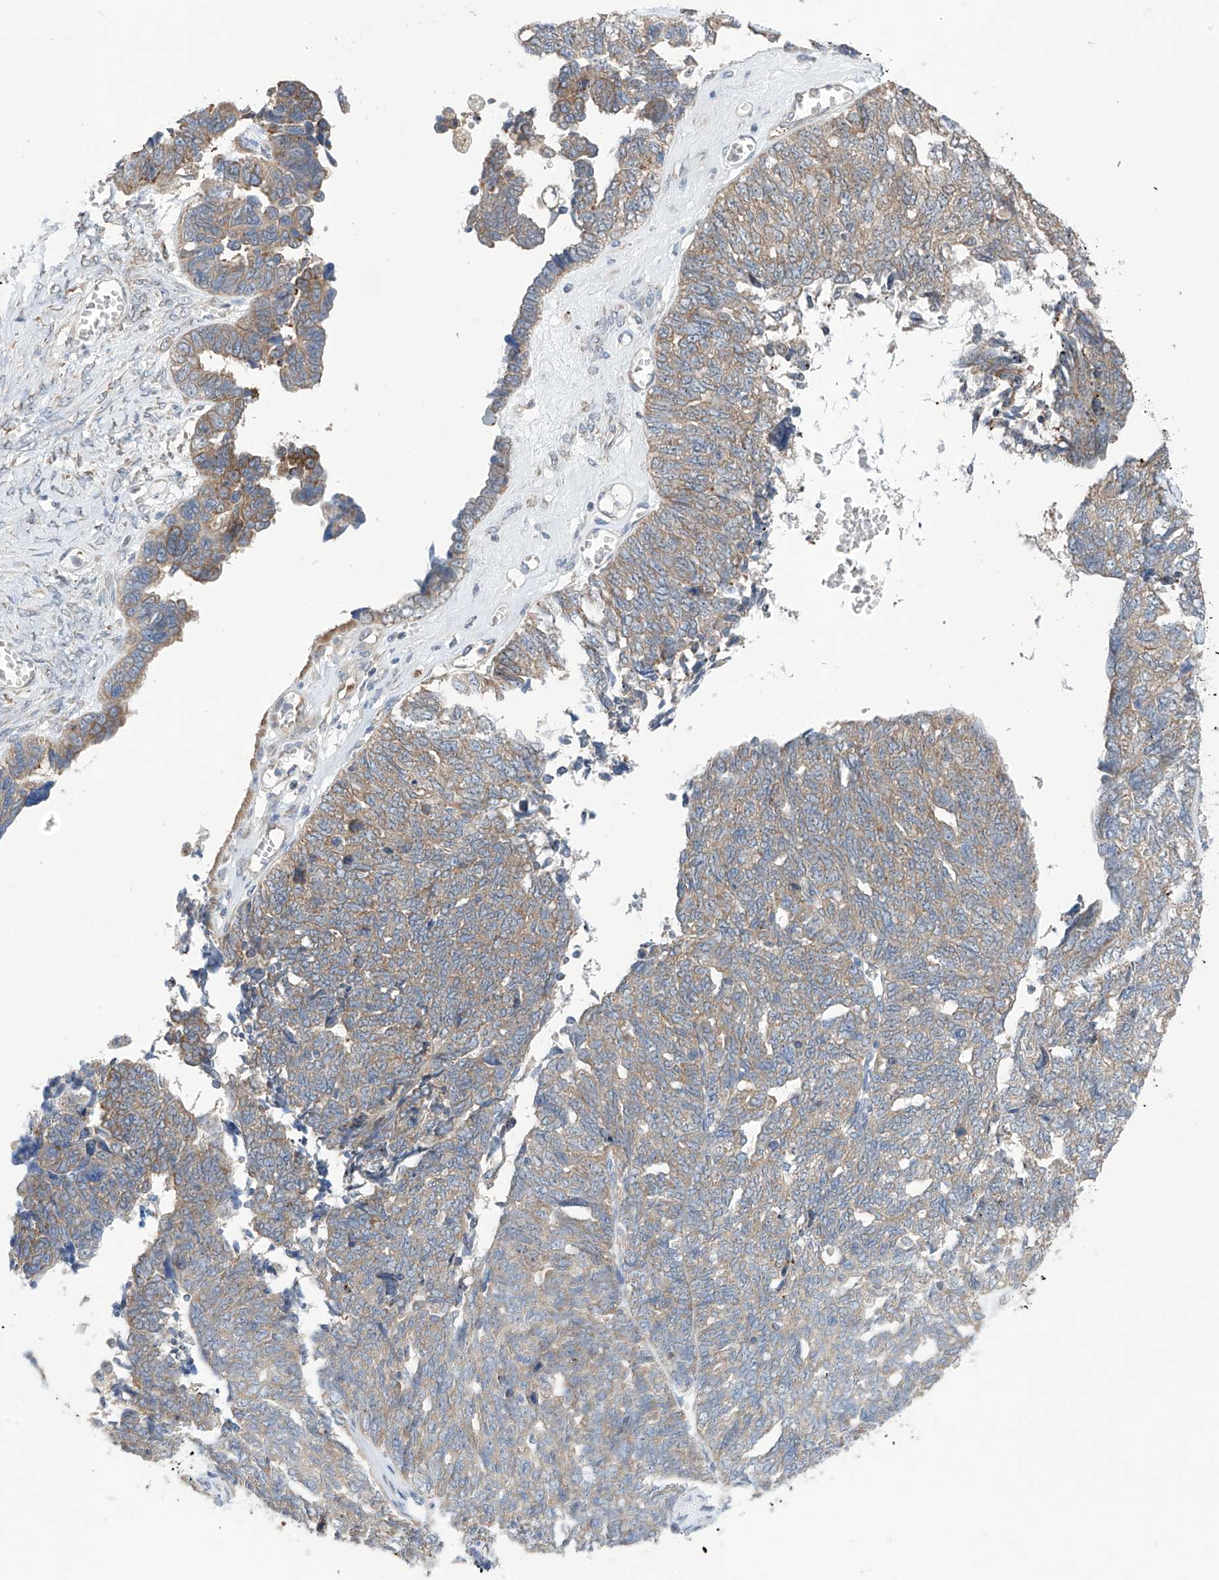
{"staining": {"intensity": "moderate", "quantity": ">75%", "location": "cytoplasmic/membranous"}, "tissue": "ovarian cancer", "cell_type": "Tumor cells", "image_type": "cancer", "snomed": [{"axis": "morphology", "description": "Cystadenocarcinoma, serous, NOS"}, {"axis": "topography", "description": "Ovary"}], "caption": "Protein staining displays moderate cytoplasmic/membranous expression in approximately >75% of tumor cells in ovarian cancer (serous cystadenocarcinoma).", "gene": "REC8", "patient": {"sex": "female", "age": 79}}